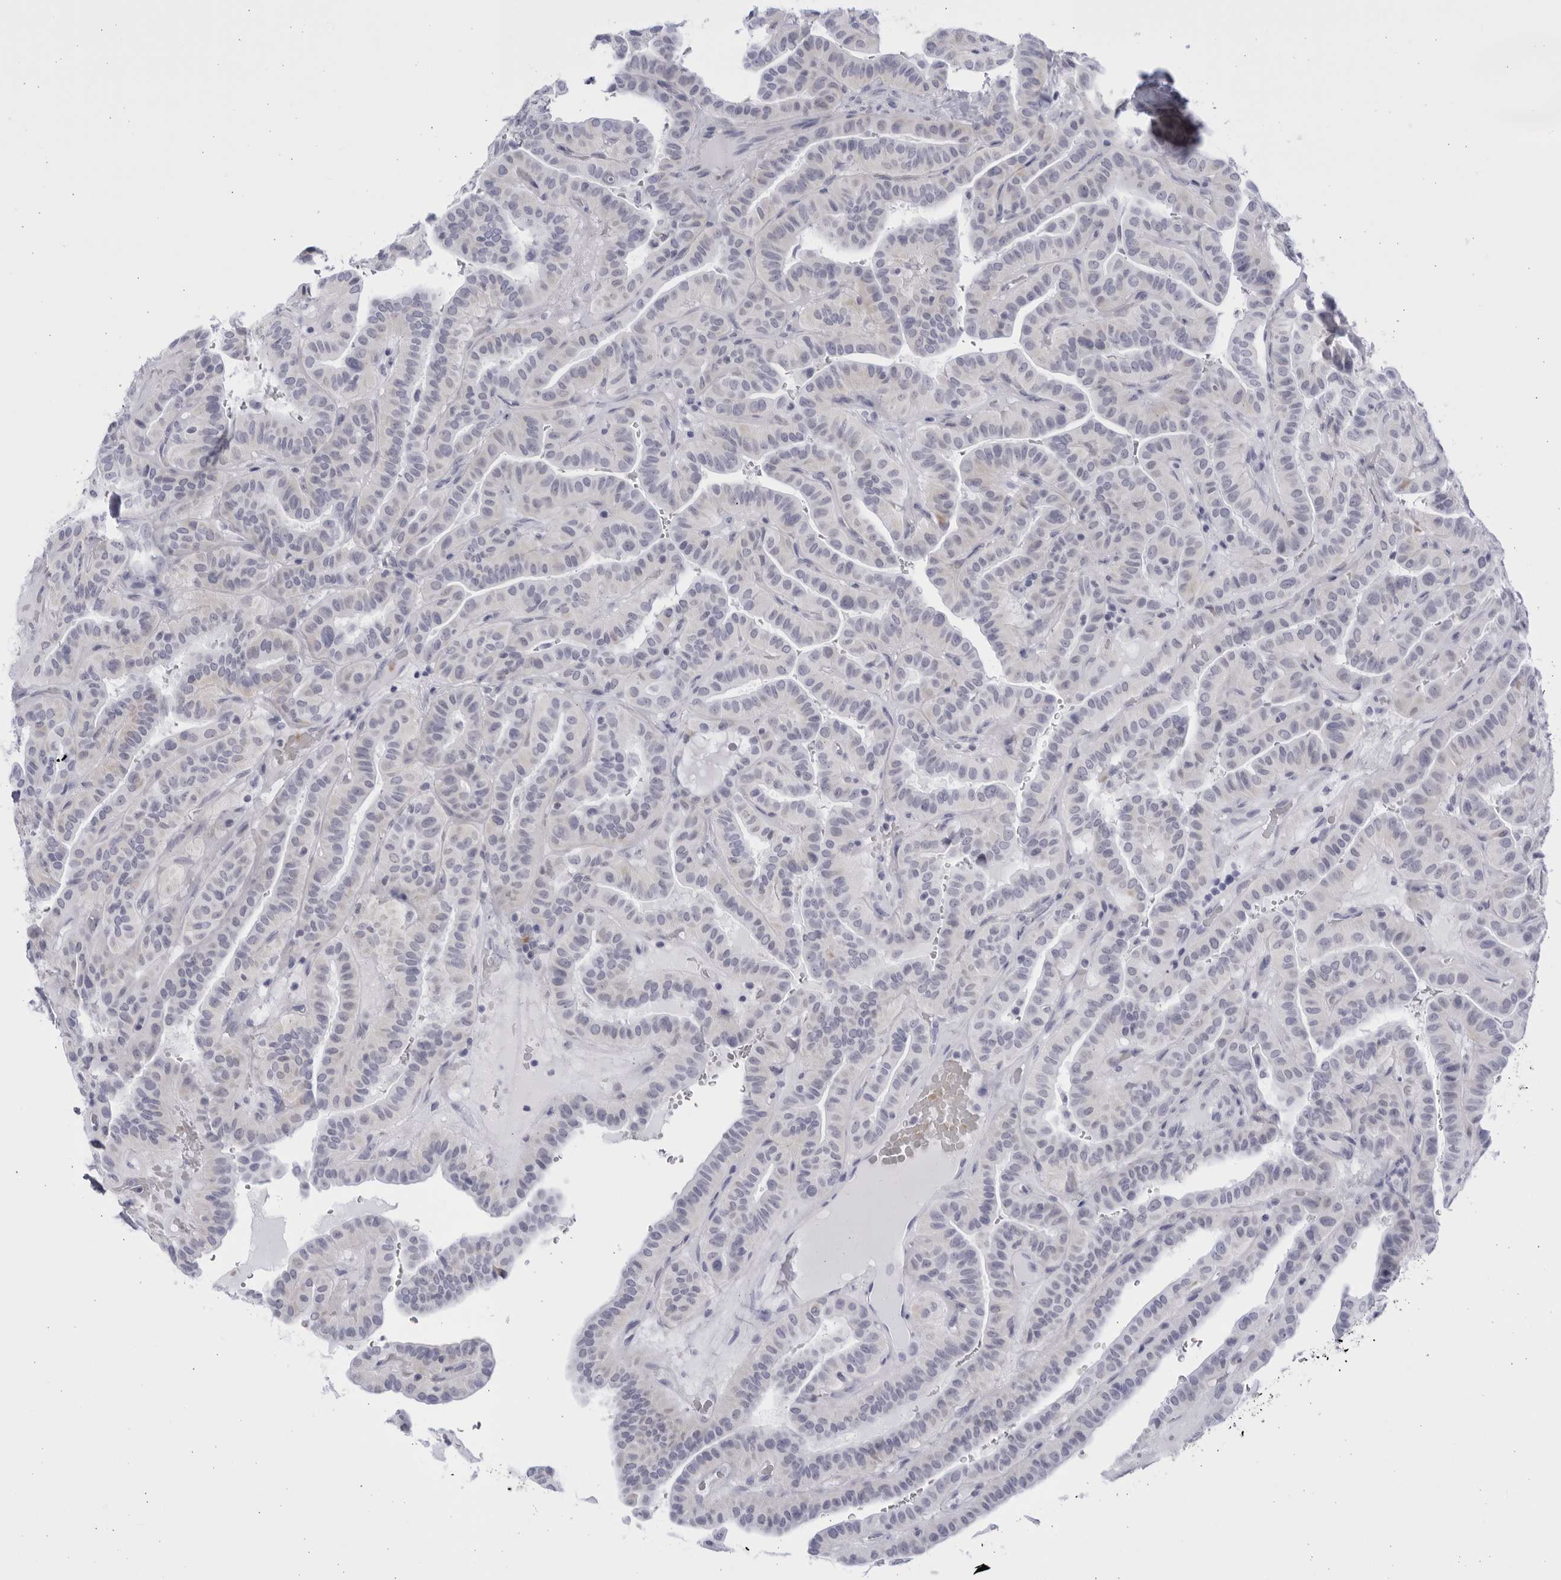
{"staining": {"intensity": "negative", "quantity": "none", "location": "none"}, "tissue": "thyroid cancer", "cell_type": "Tumor cells", "image_type": "cancer", "snomed": [{"axis": "morphology", "description": "Papillary adenocarcinoma, NOS"}, {"axis": "topography", "description": "Thyroid gland"}], "caption": "A histopathology image of human thyroid cancer is negative for staining in tumor cells. (Stains: DAB immunohistochemistry (IHC) with hematoxylin counter stain, Microscopy: brightfield microscopy at high magnification).", "gene": "CCDC181", "patient": {"sex": "male", "age": 77}}